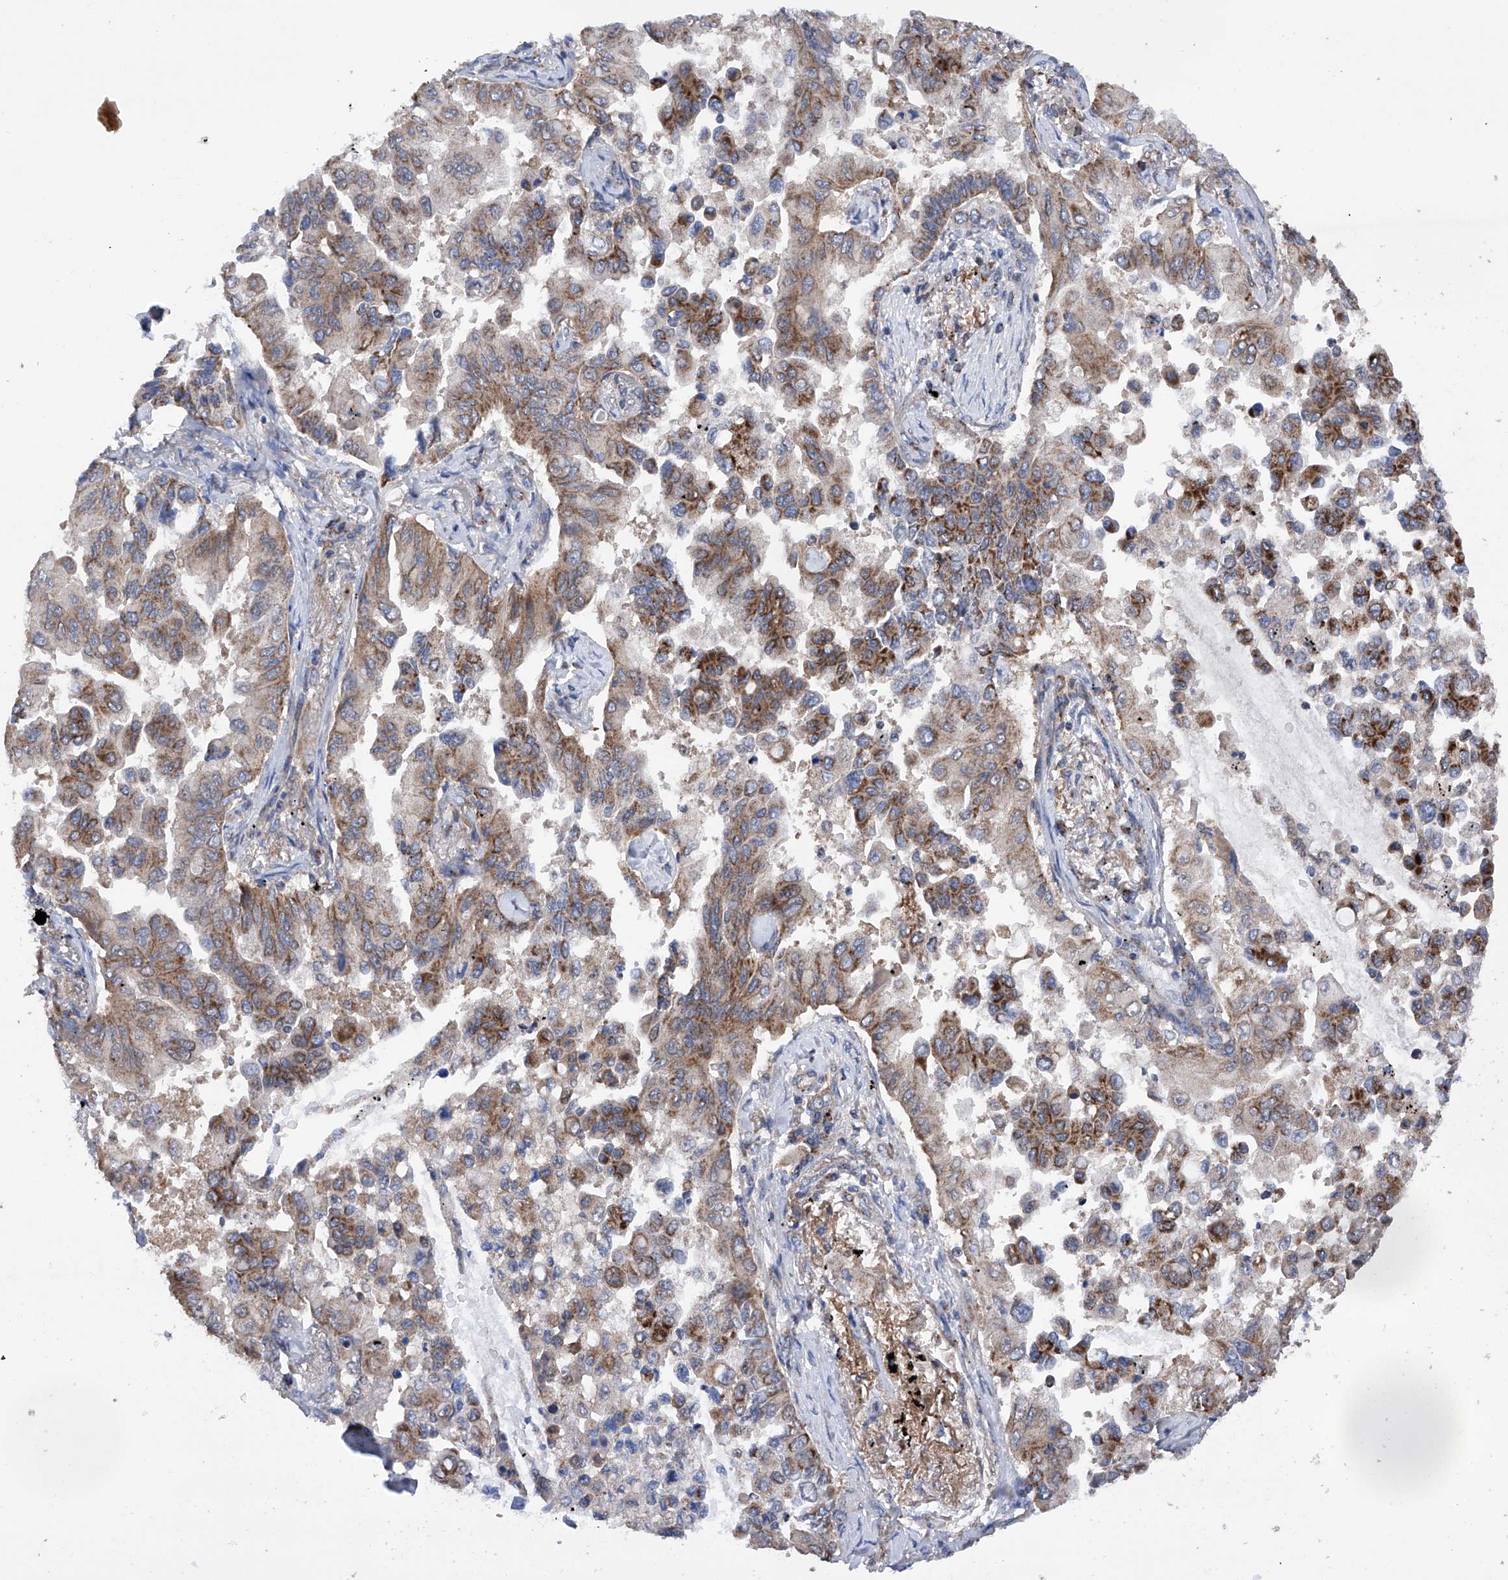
{"staining": {"intensity": "moderate", "quantity": ">75%", "location": "cytoplasmic/membranous"}, "tissue": "lung cancer", "cell_type": "Tumor cells", "image_type": "cancer", "snomed": [{"axis": "morphology", "description": "Adenocarcinoma, NOS"}, {"axis": "topography", "description": "Lung"}], "caption": "Lung adenocarcinoma was stained to show a protein in brown. There is medium levels of moderate cytoplasmic/membranous positivity in about >75% of tumor cells.", "gene": "EFCAB2", "patient": {"sex": "female", "age": 67}}